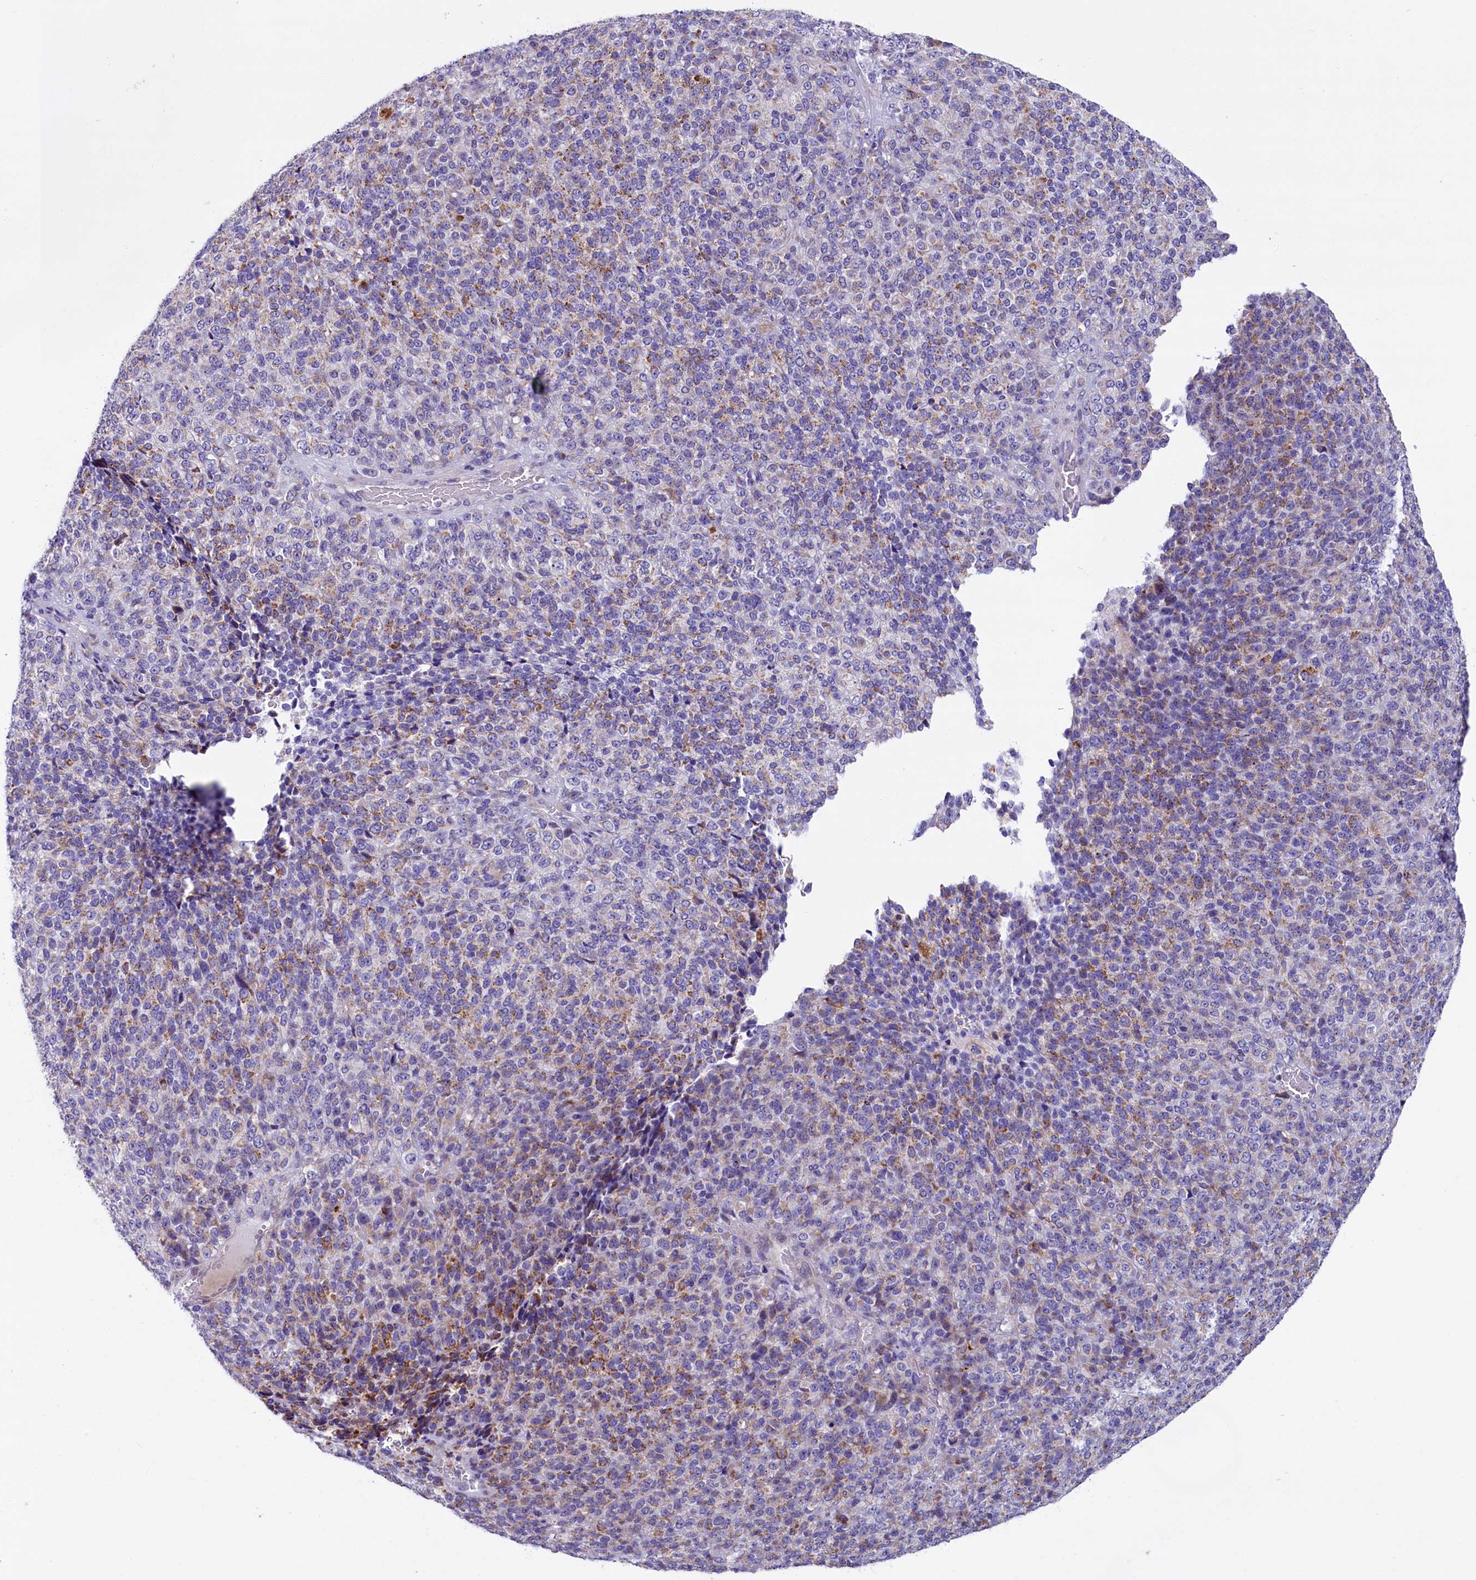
{"staining": {"intensity": "weak", "quantity": "25%-75%", "location": "cytoplasmic/membranous"}, "tissue": "melanoma", "cell_type": "Tumor cells", "image_type": "cancer", "snomed": [{"axis": "morphology", "description": "Malignant melanoma, Metastatic site"}, {"axis": "topography", "description": "Brain"}], "caption": "Immunohistochemical staining of human melanoma displays weak cytoplasmic/membranous protein positivity in approximately 25%-75% of tumor cells.", "gene": "IL20RA", "patient": {"sex": "female", "age": 56}}